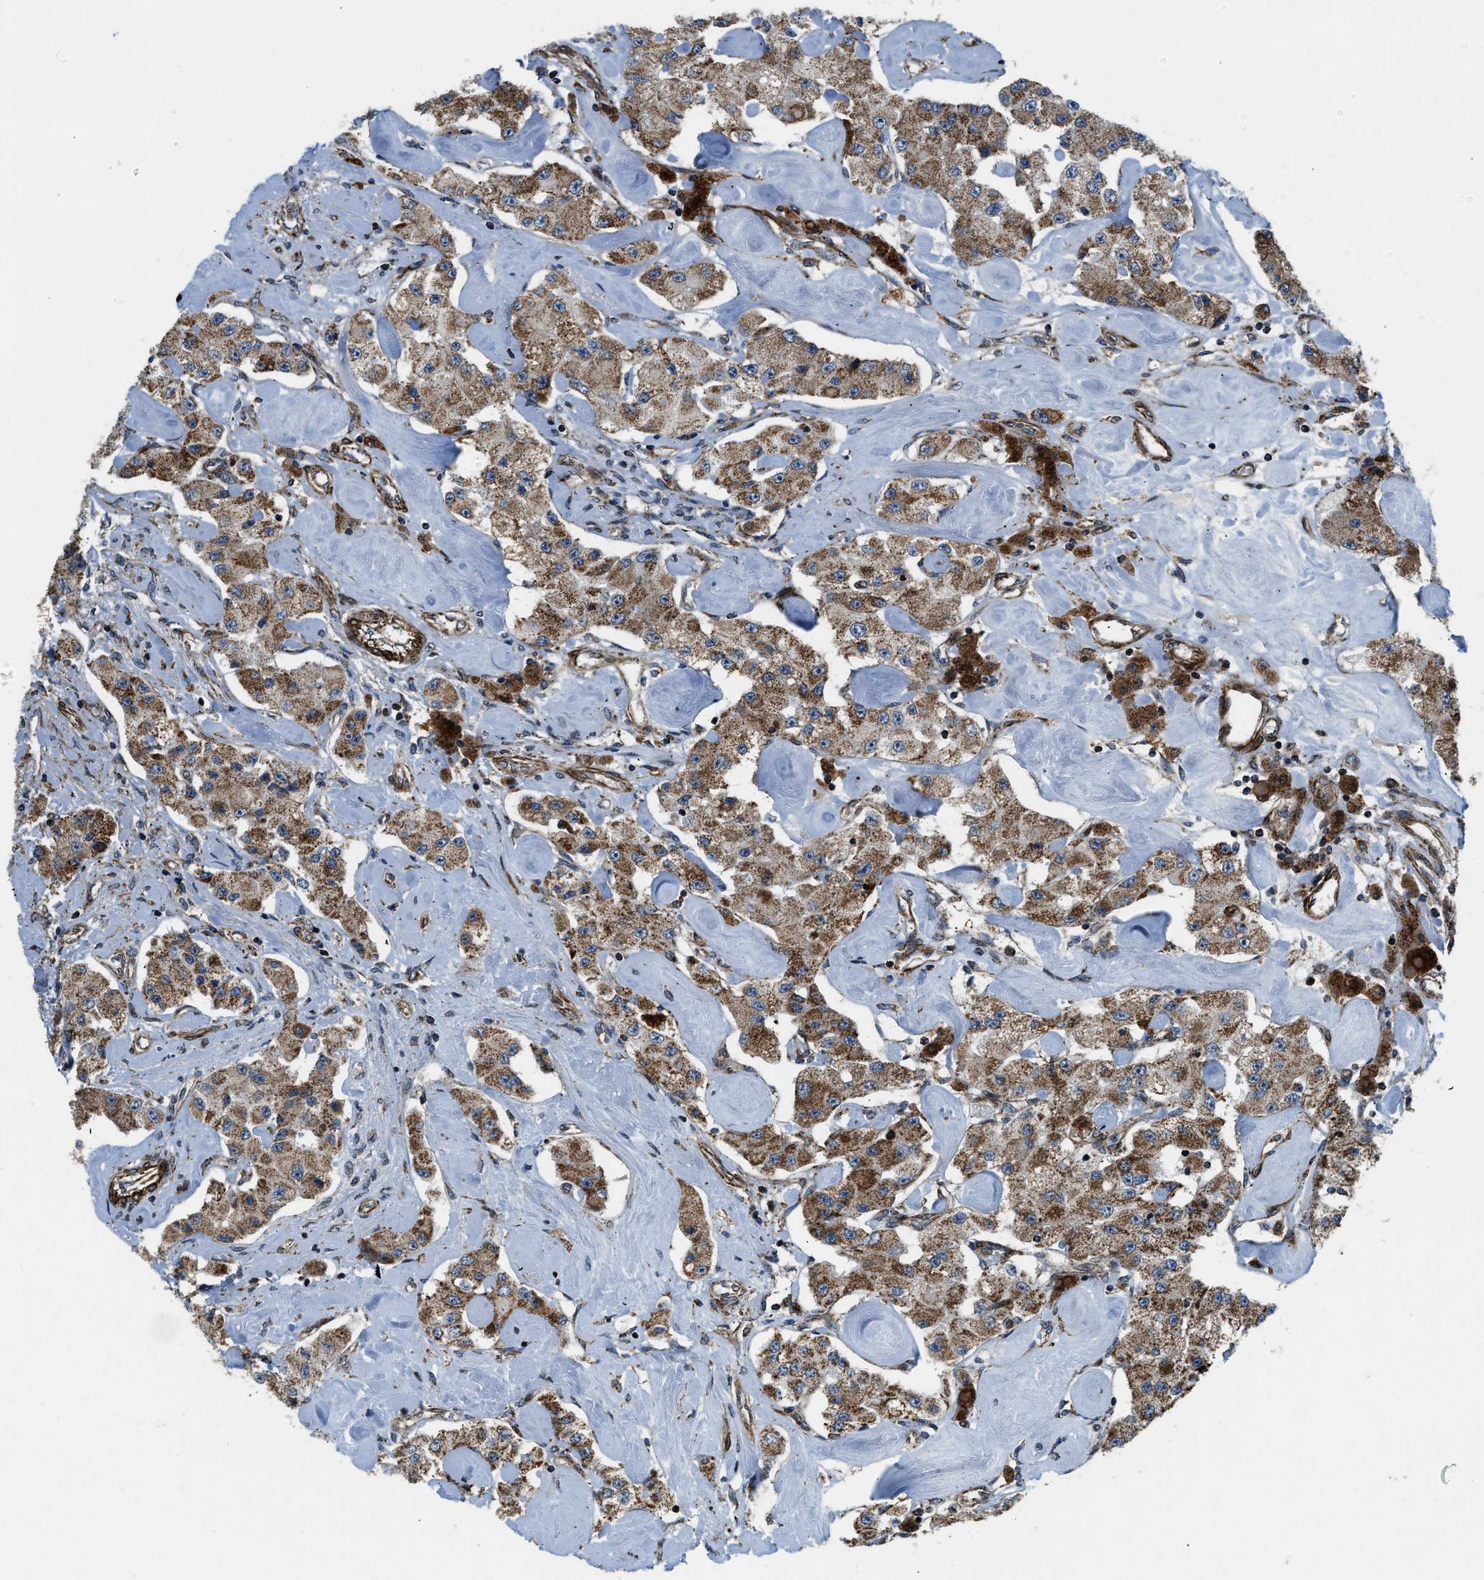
{"staining": {"intensity": "strong", "quantity": ">75%", "location": "cytoplasmic/membranous"}, "tissue": "carcinoid", "cell_type": "Tumor cells", "image_type": "cancer", "snomed": [{"axis": "morphology", "description": "Carcinoid, malignant, NOS"}, {"axis": "topography", "description": "Pancreas"}], "caption": "Tumor cells exhibit high levels of strong cytoplasmic/membranous staining in about >75% of cells in human carcinoid.", "gene": "GSDME", "patient": {"sex": "male", "age": 41}}